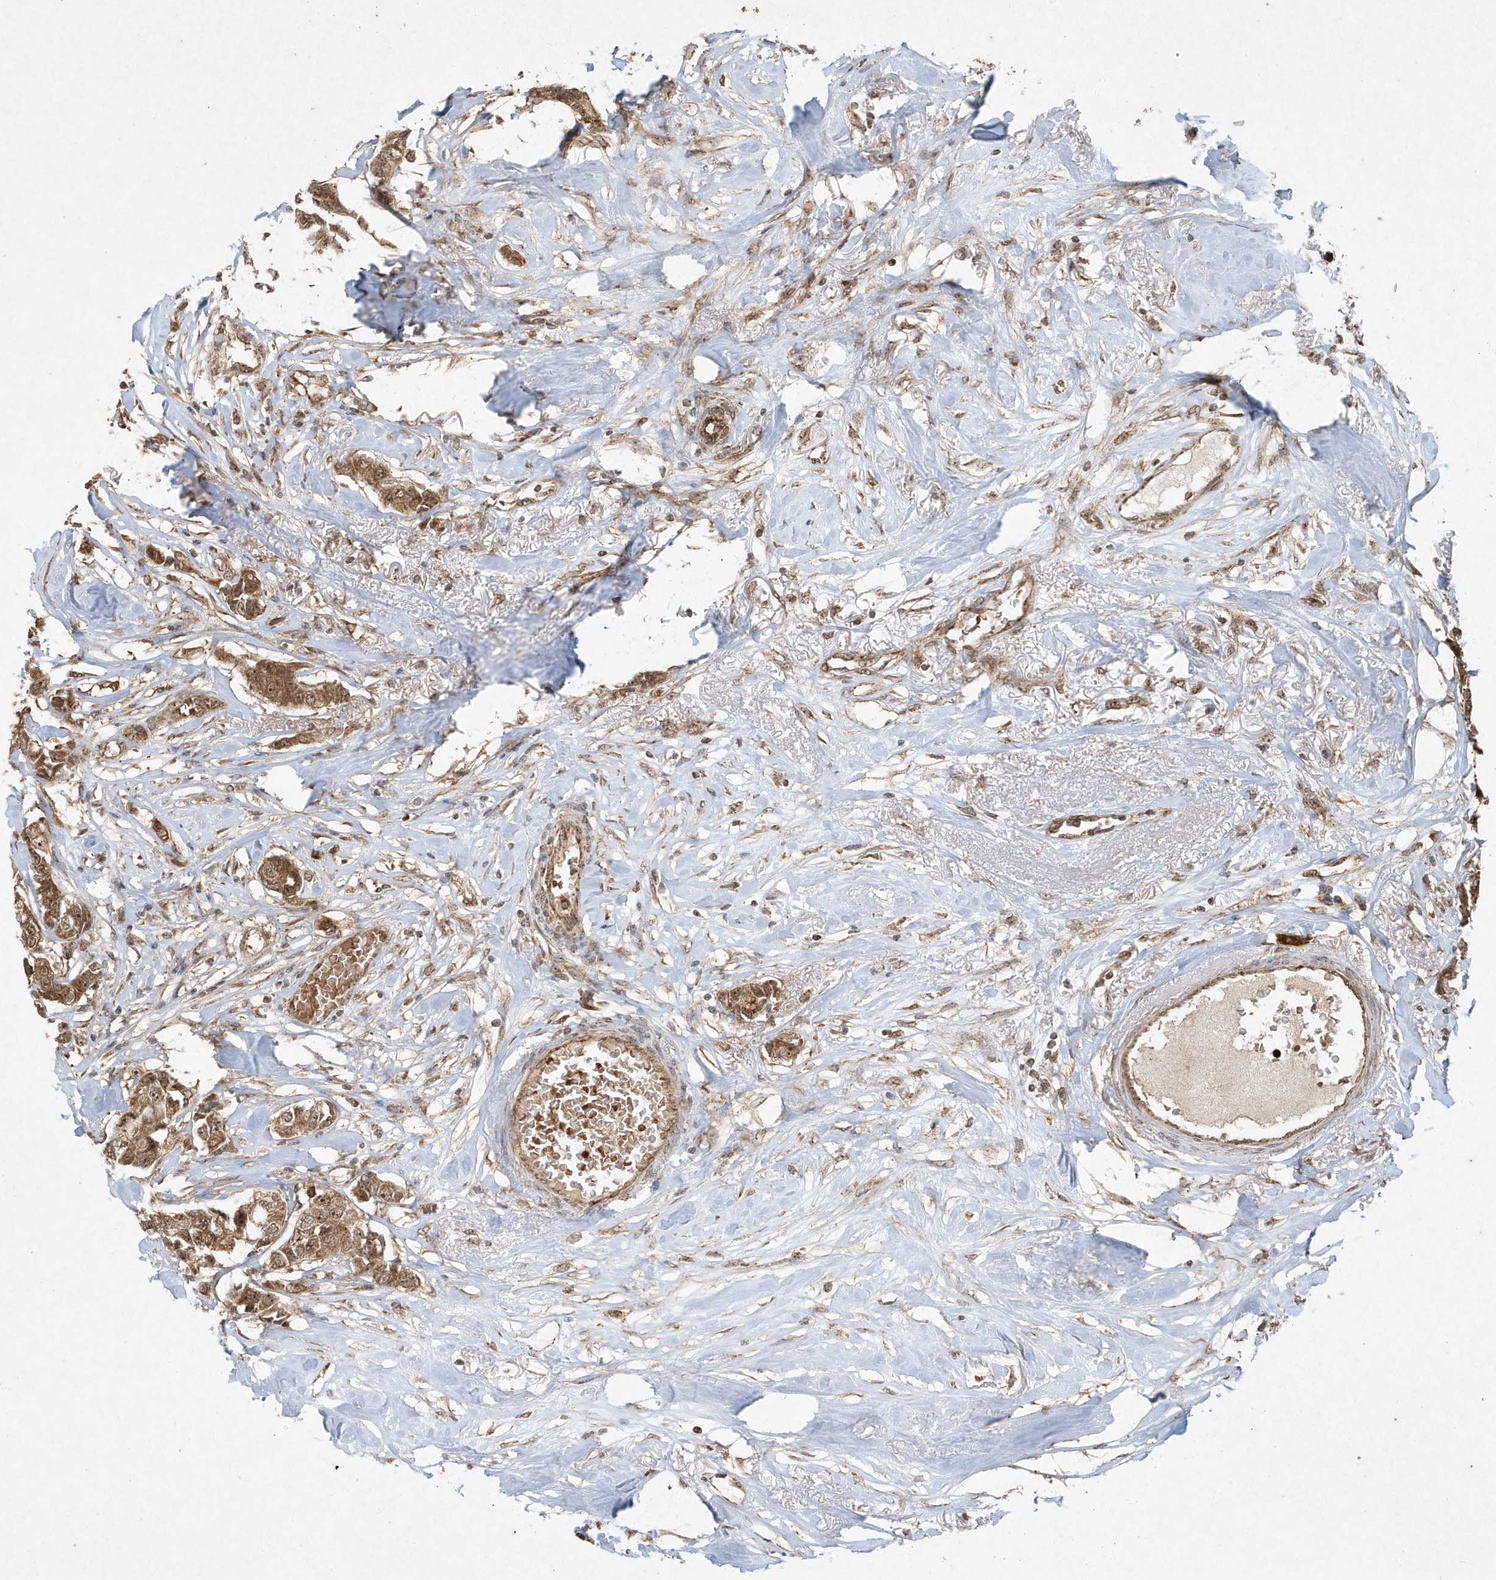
{"staining": {"intensity": "strong", "quantity": ">75%", "location": "cytoplasmic/membranous,nuclear"}, "tissue": "breast cancer", "cell_type": "Tumor cells", "image_type": "cancer", "snomed": [{"axis": "morphology", "description": "Duct carcinoma"}, {"axis": "topography", "description": "Breast"}], "caption": "Immunohistochemistry (IHC) of breast invasive ductal carcinoma reveals high levels of strong cytoplasmic/membranous and nuclear positivity in approximately >75% of tumor cells.", "gene": "ABCB9", "patient": {"sex": "female", "age": 80}}